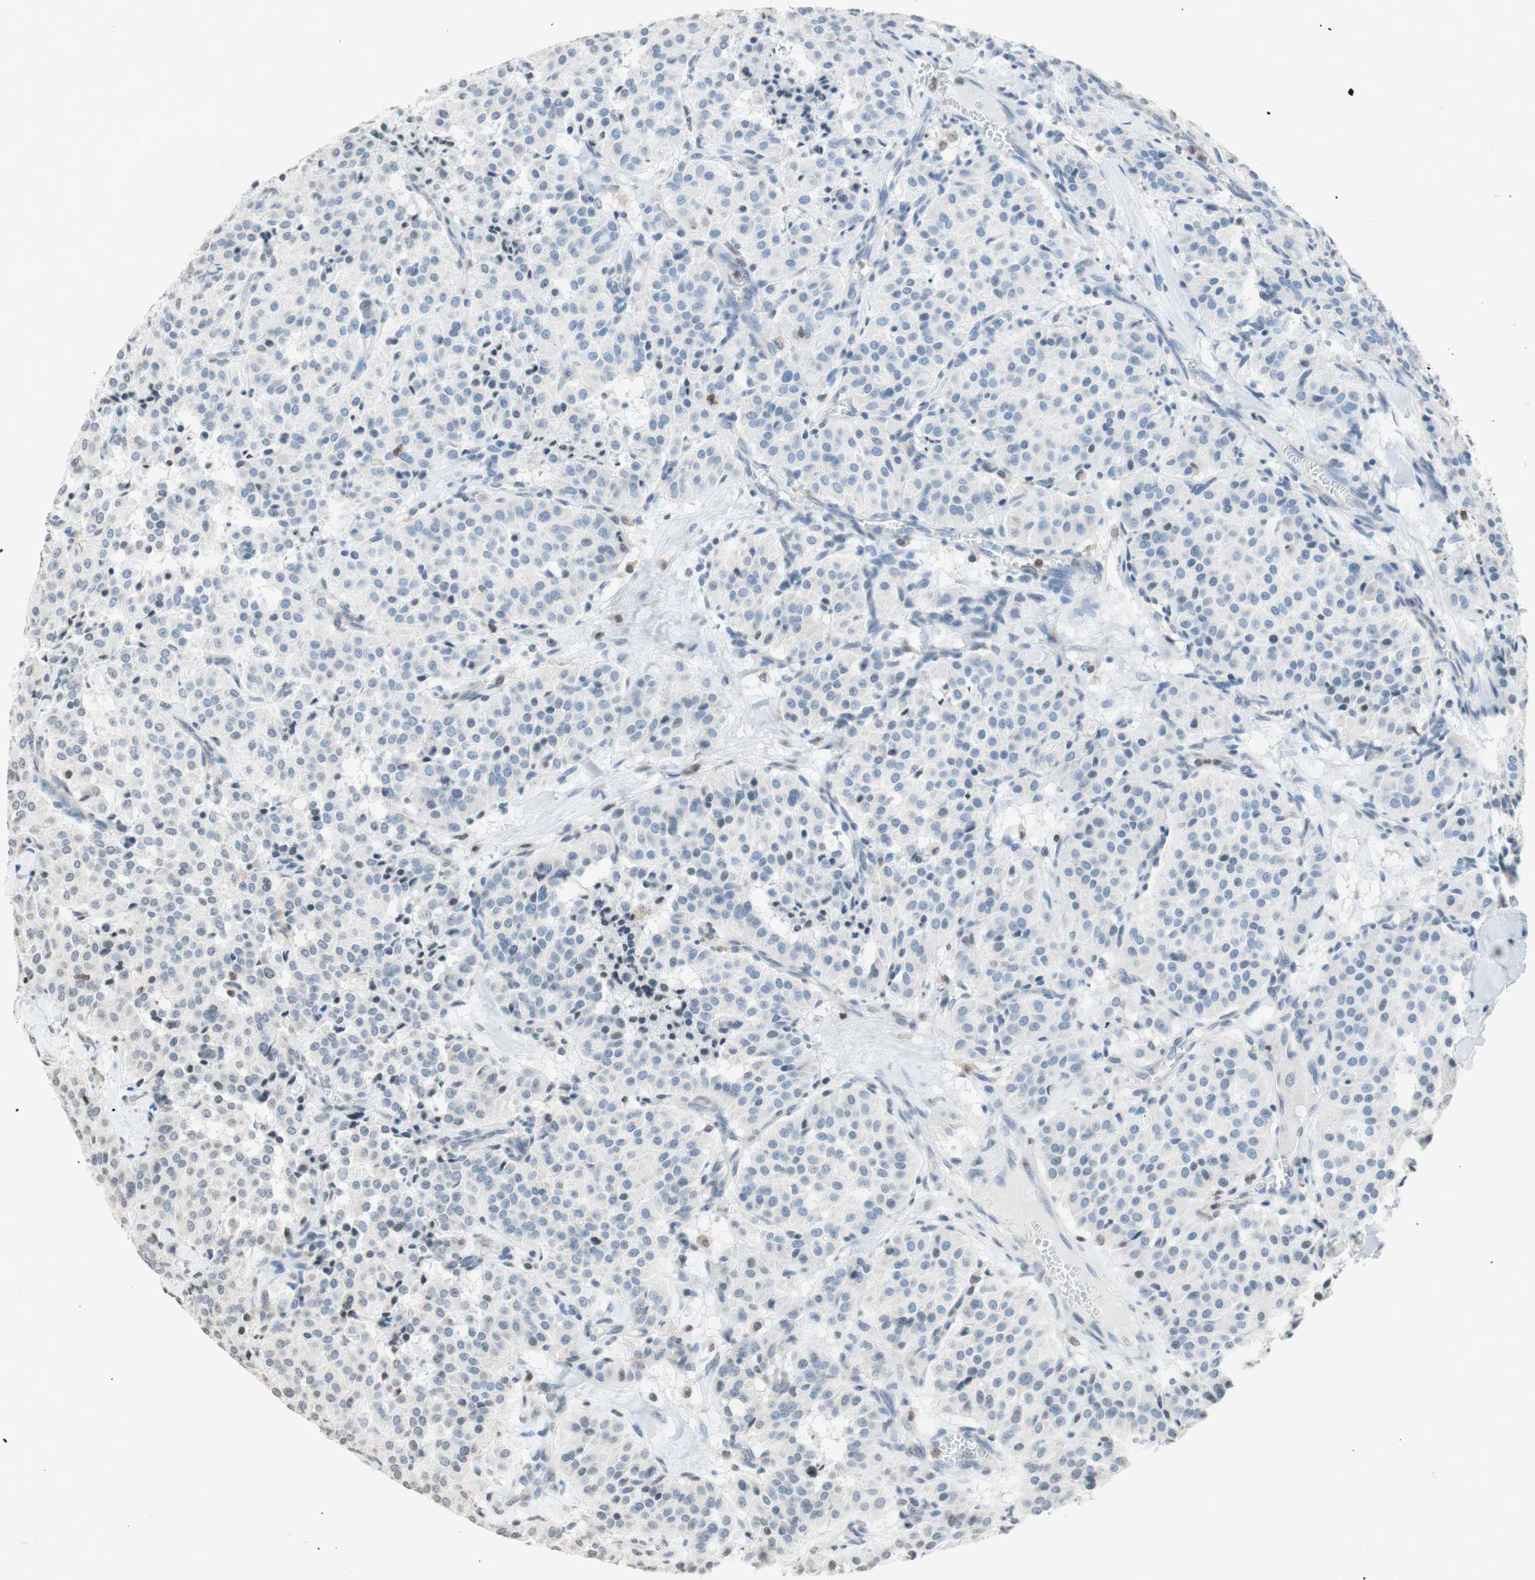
{"staining": {"intensity": "negative", "quantity": "none", "location": "none"}, "tissue": "carcinoid", "cell_type": "Tumor cells", "image_type": "cancer", "snomed": [{"axis": "morphology", "description": "Carcinoid, malignant, NOS"}, {"axis": "topography", "description": "Lung"}], "caption": "Immunohistochemistry (IHC) micrograph of neoplastic tissue: carcinoid stained with DAB (3,3'-diaminobenzidine) reveals no significant protein positivity in tumor cells. The staining is performed using DAB brown chromogen with nuclei counter-stained in using hematoxylin.", "gene": "WIPF1", "patient": {"sex": "male", "age": 30}}